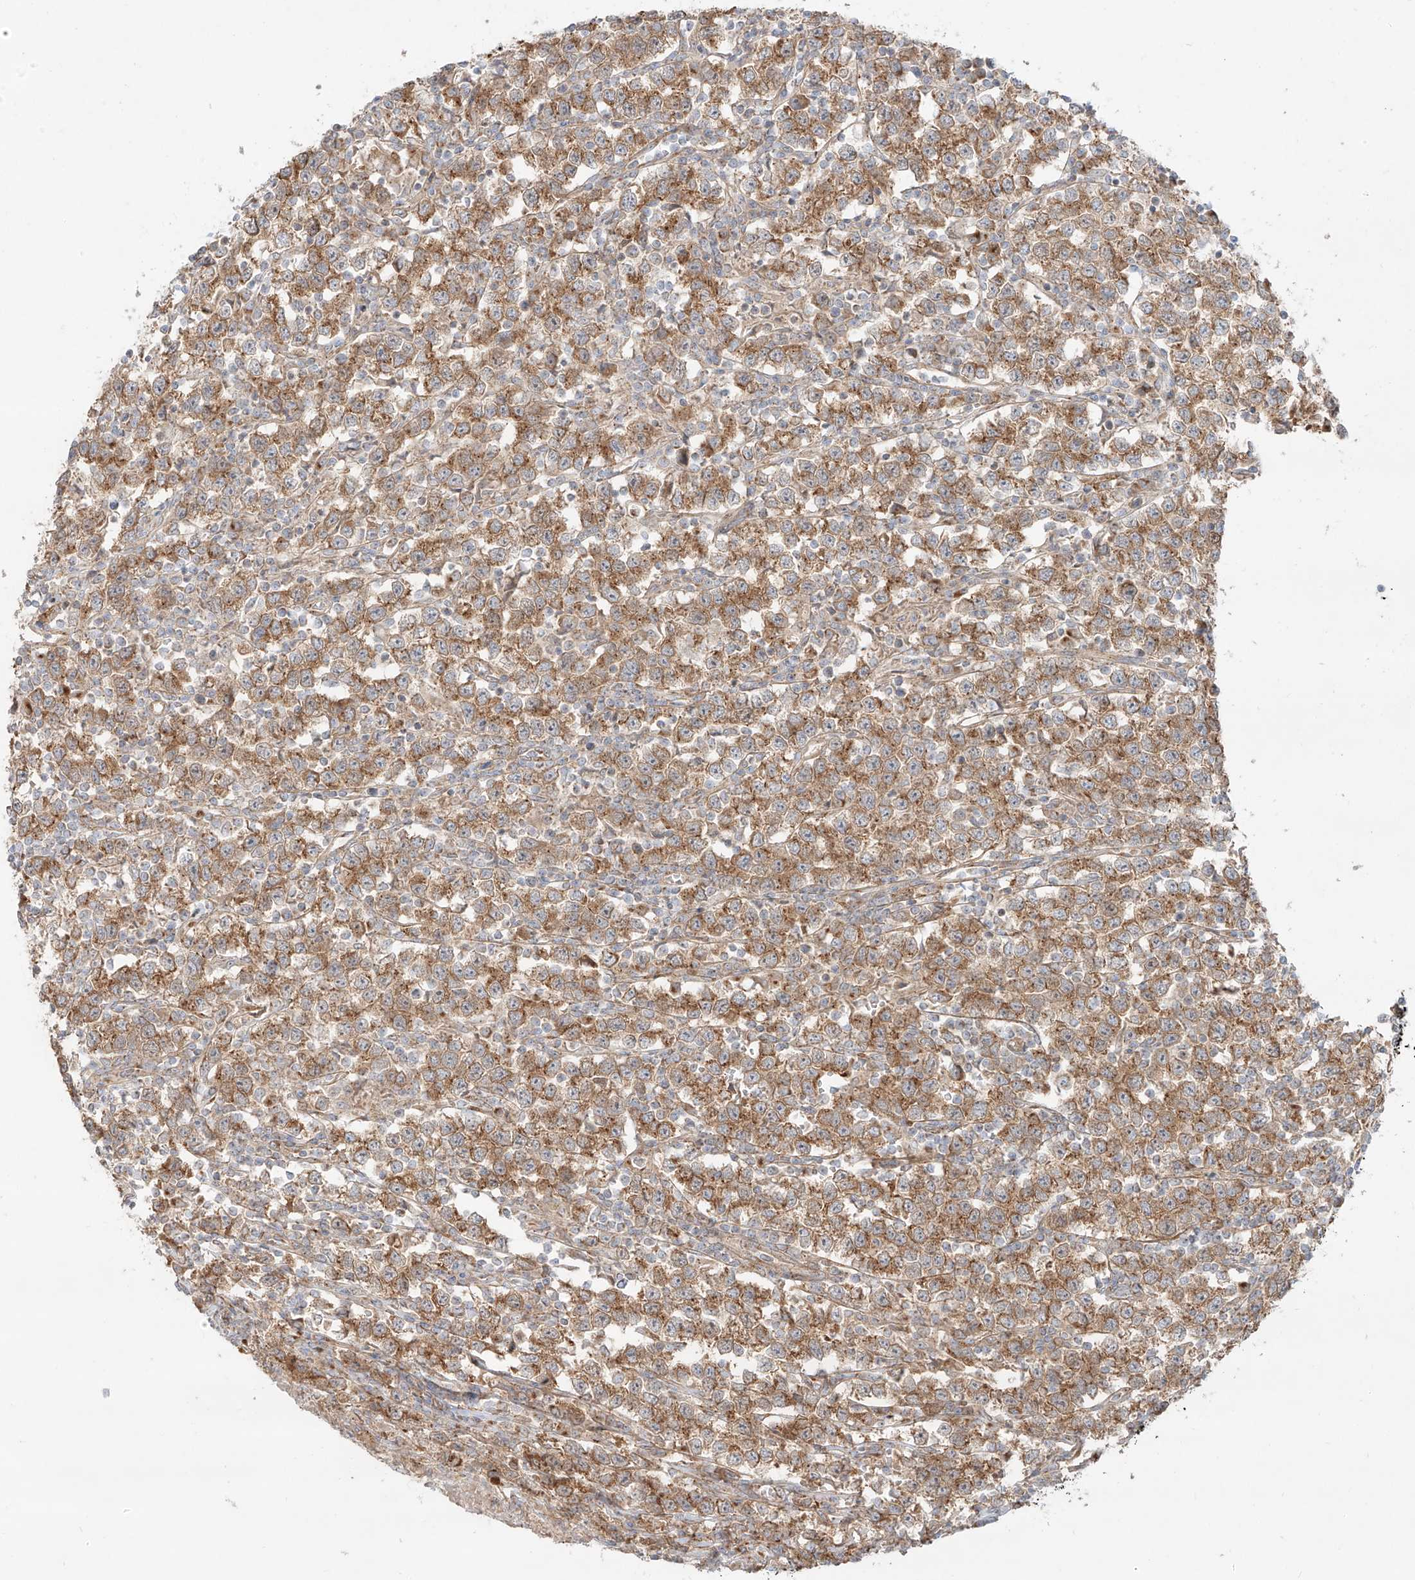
{"staining": {"intensity": "moderate", "quantity": ">75%", "location": "cytoplasmic/membranous"}, "tissue": "testis cancer", "cell_type": "Tumor cells", "image_type": "cancer", "snomed": [{"axis": "morphology", "description": "Normal tissue, NOS"}, {"axis": "morphology", "description": "Seminoma, NOS"}, {"axis": "topography", "description": "Testis"}], "caption": "This photomicrograph exhibits seminoma (testis) stained with immunohistochemistry to label a protein in brown. The cytoplasmic/membranous of tumor cells show moderate positivity for the protein. Nuclei are counter-stained blue.", "gene": "ZNF287", "patient": {"sex": "male", "age": 43}}